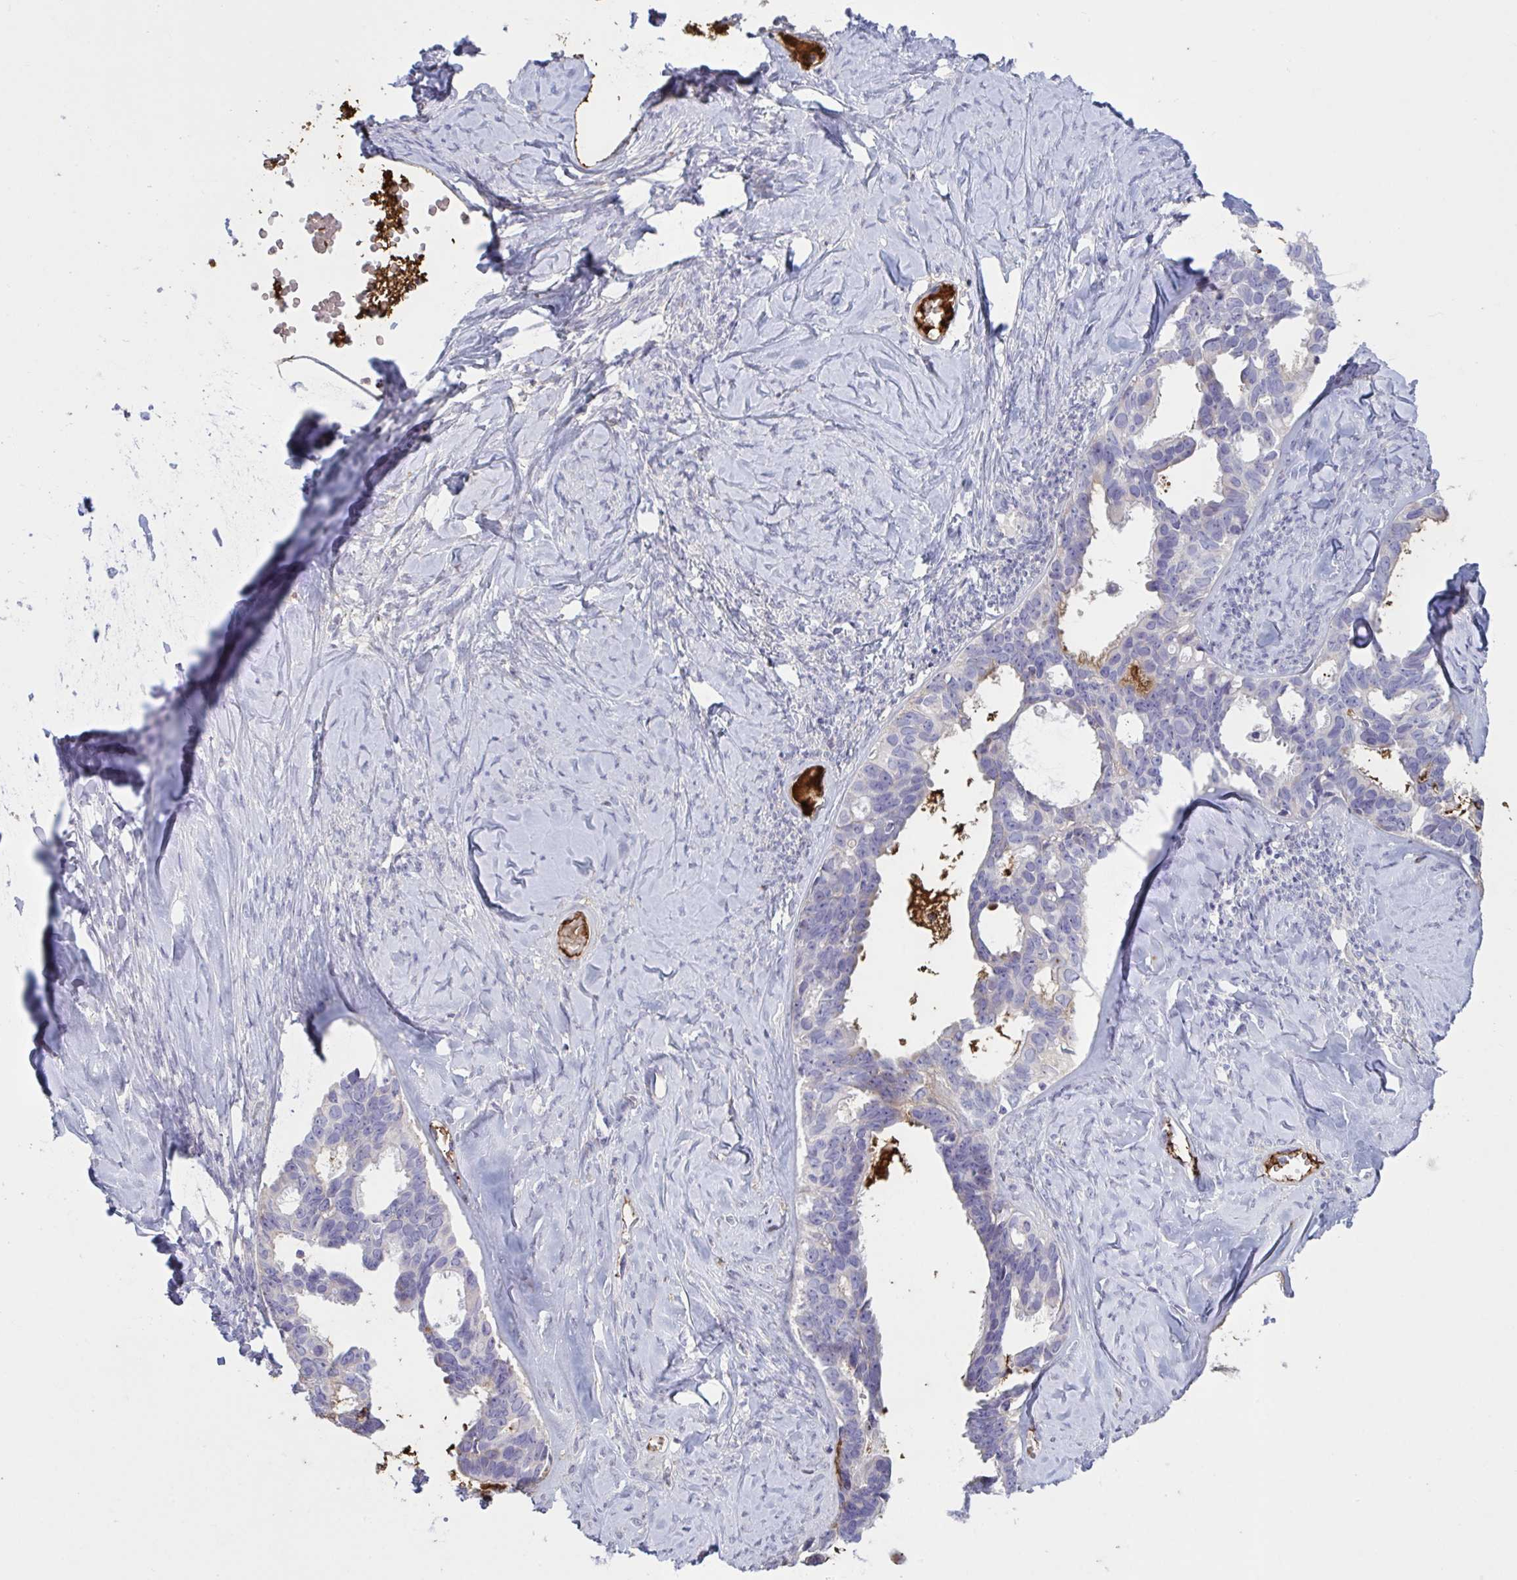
{"staining": {"intensity": "negative", "quantity": "none", "location": "none"}, "tissue": "ovarian cancer", "cell_type": "Tumor cells", "image_type": "cancer", "snomed": [{"axis": "morphology", "description": "Cystadenocarcinoma, serous, NOS"}, {"axis": "topography", "description": "Ovary"}], "caption": "Protein analysis of ovarian cancer exhibits no significant staining in tumor cells. Brightfield microscopy of IHC stained with DAB (brown) and hematoxylin (blue), captured at high magnification.", "gene": "IL1R1", "patient": {"sex": "female", "age": 69}}